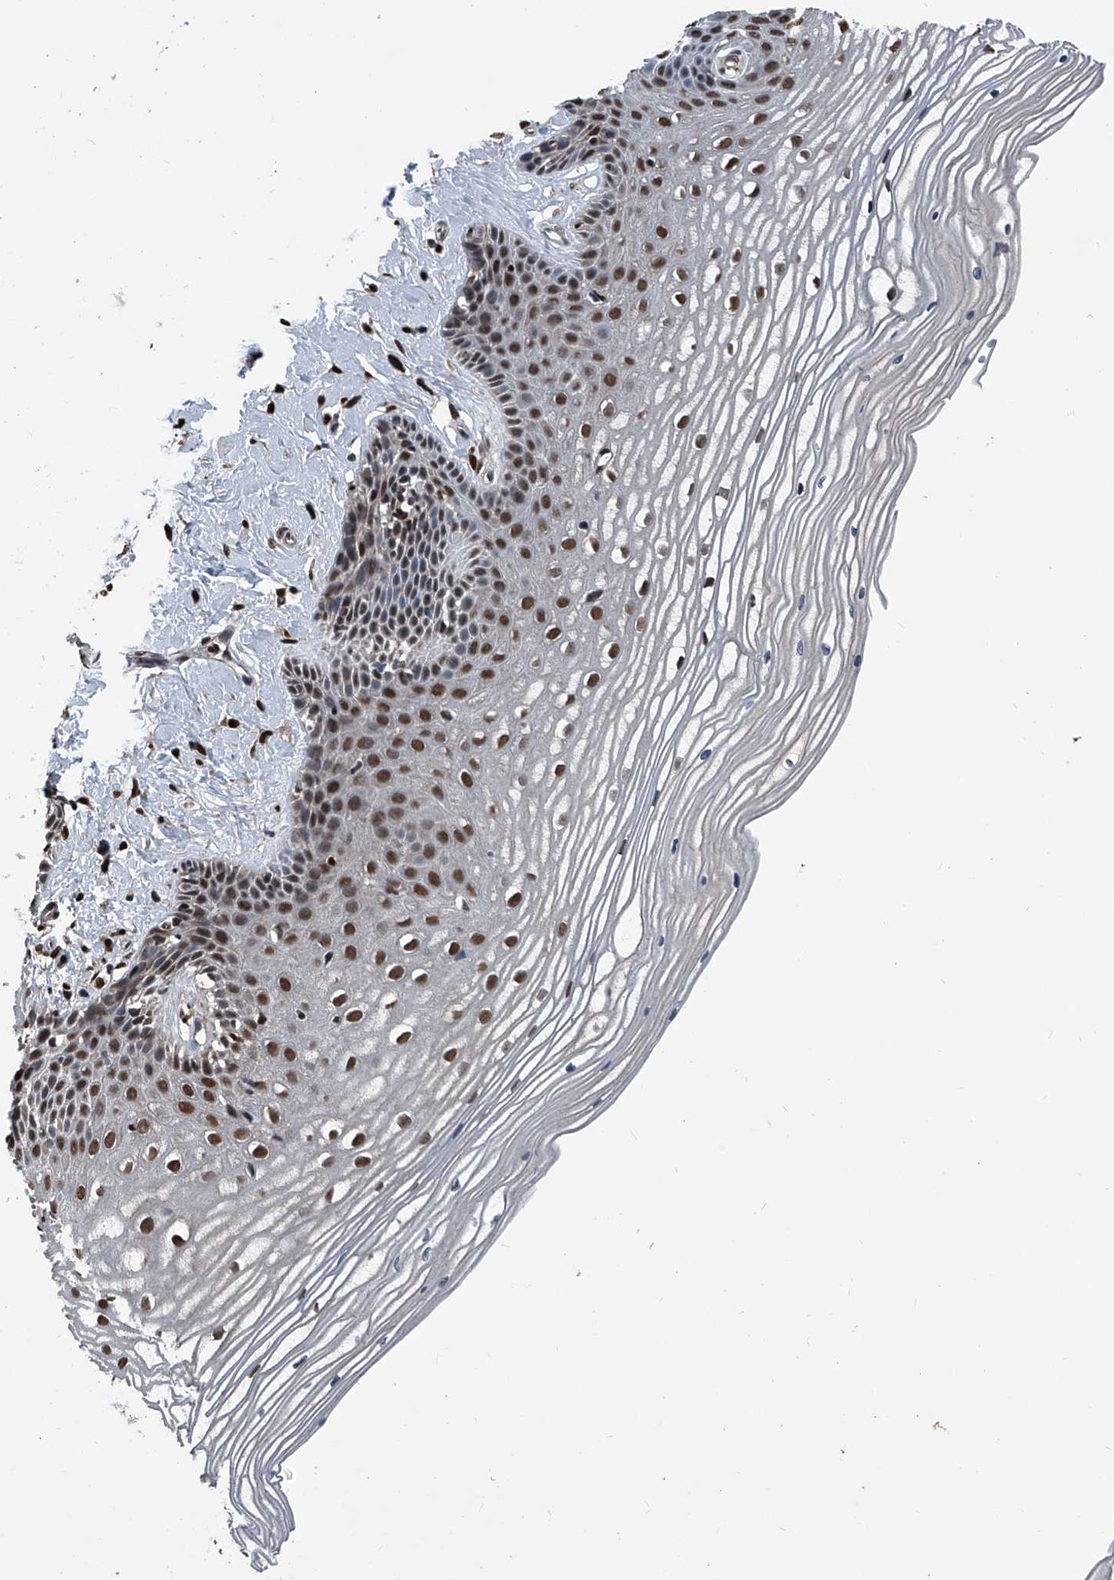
{"staining": {"intensity": "strong", "quantity": "25%-75%", "location": "nuclear"}, "tissue": "vagina", "cell_type": "Squamous epithelial cells", "image_type": "normal", "snomed": [{"axis": "morphology", "description": "Normal tissue, NOS"}, {"axis": "topography", "description": "Vagina"}, {"axis": "topography", "description": "Cervix"}], "caption": "Vagina stained for a protein (brown) exhibits strong nuclear positive positivity in approximately 25%-75% of squamous epithelial cells.", "gene": "FKBP5", "patient": {"sex": "female", "age": 40}}